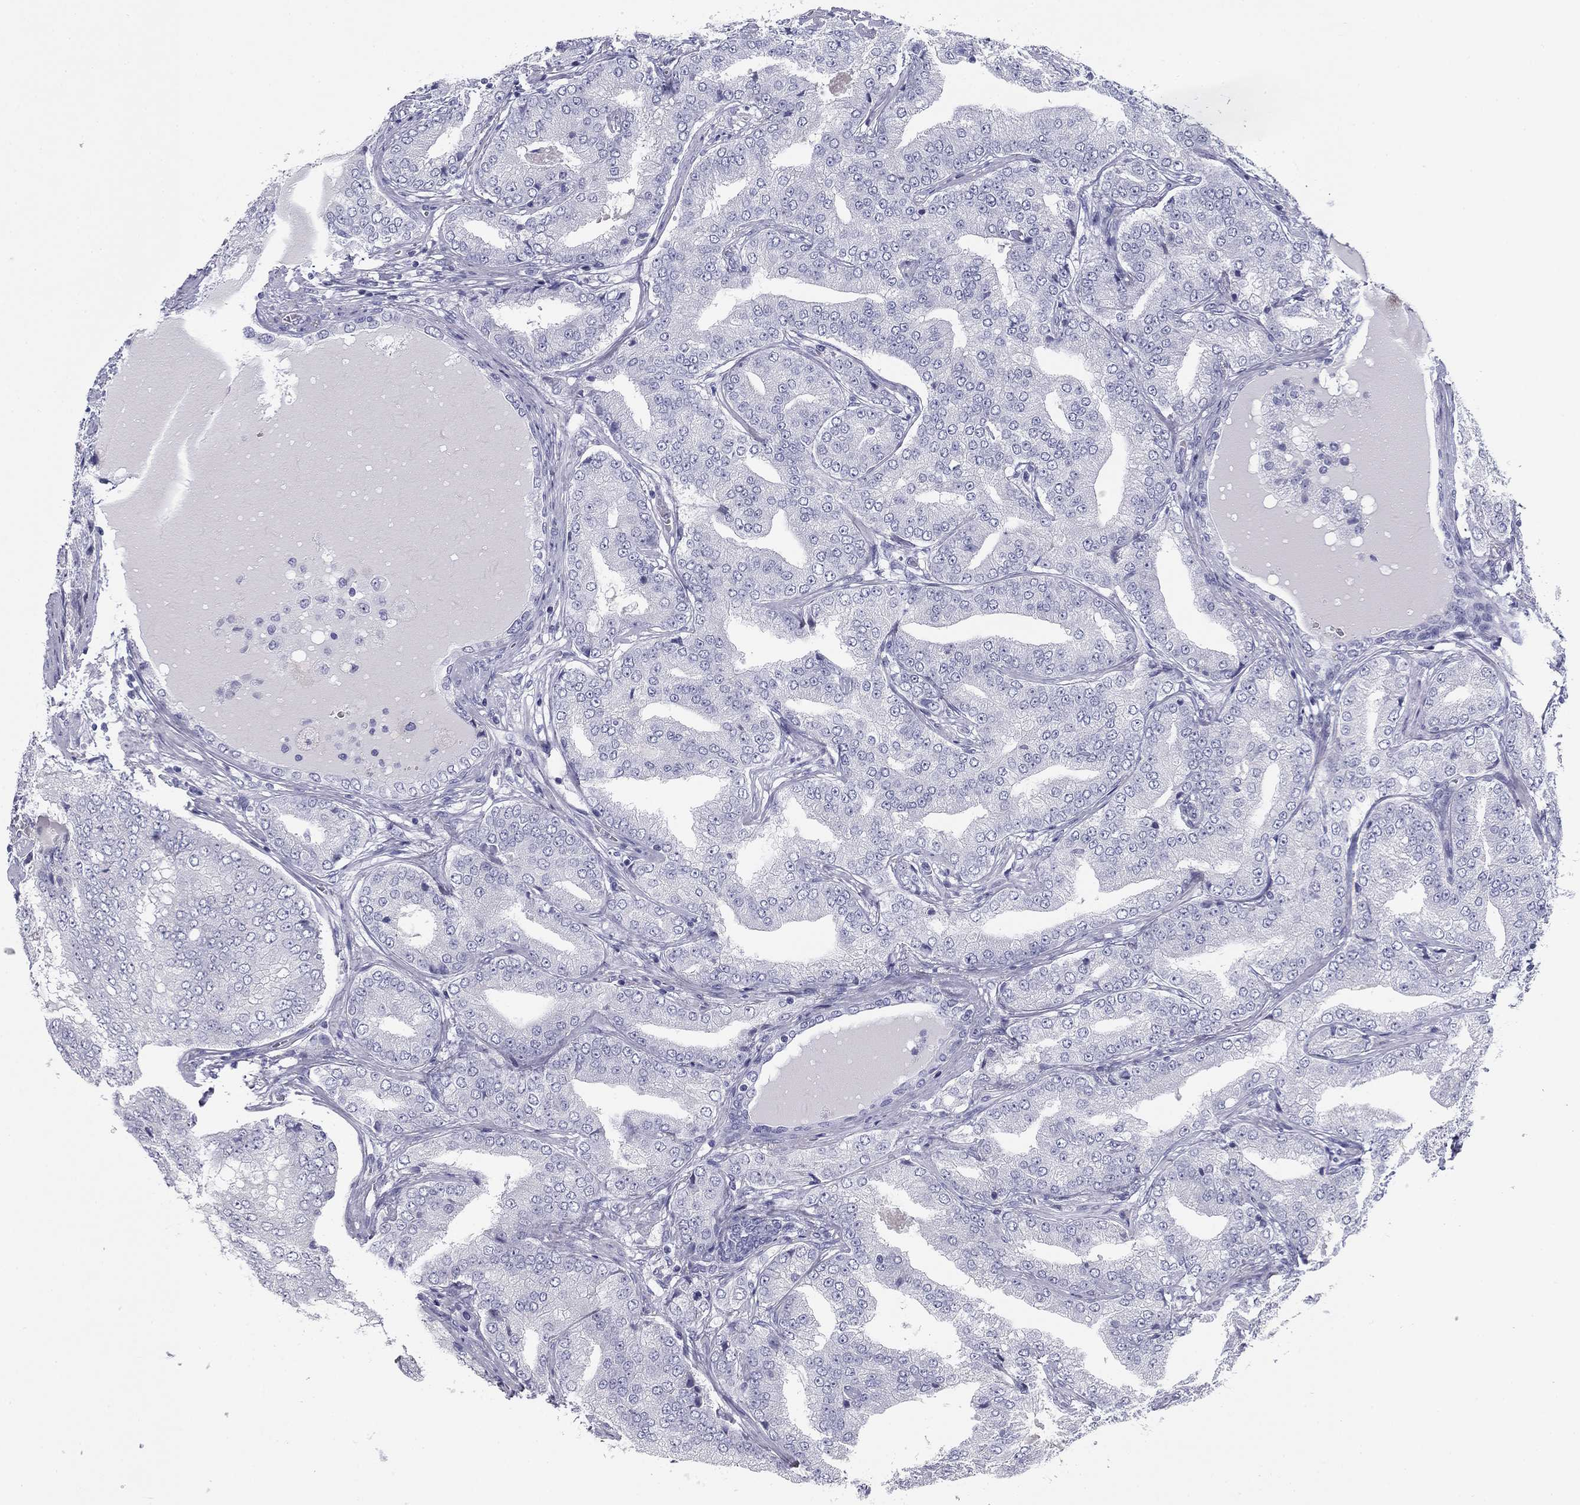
{"staining": {"intensity": "negative", "quantity": "none", "location": "none"}, "tissue": "prostate cancer", "cell_type": "Tumor cells", "image_type": "cancer", "snomed": [{"axis": "morphology", "description": "Adenocarcinoma, NOS"}, {"axis": "topography", "description": "Prostate"}], "caption": "This is a micrograph of immunohistochemistry (IHC) staining of prostate adenocarcinoma, which shows no positivity in tumor cells. (IHC, brightfield microscopy, high magnification).", "gene": "ZP2", "patient": {"sex": "male", "age": 65}}